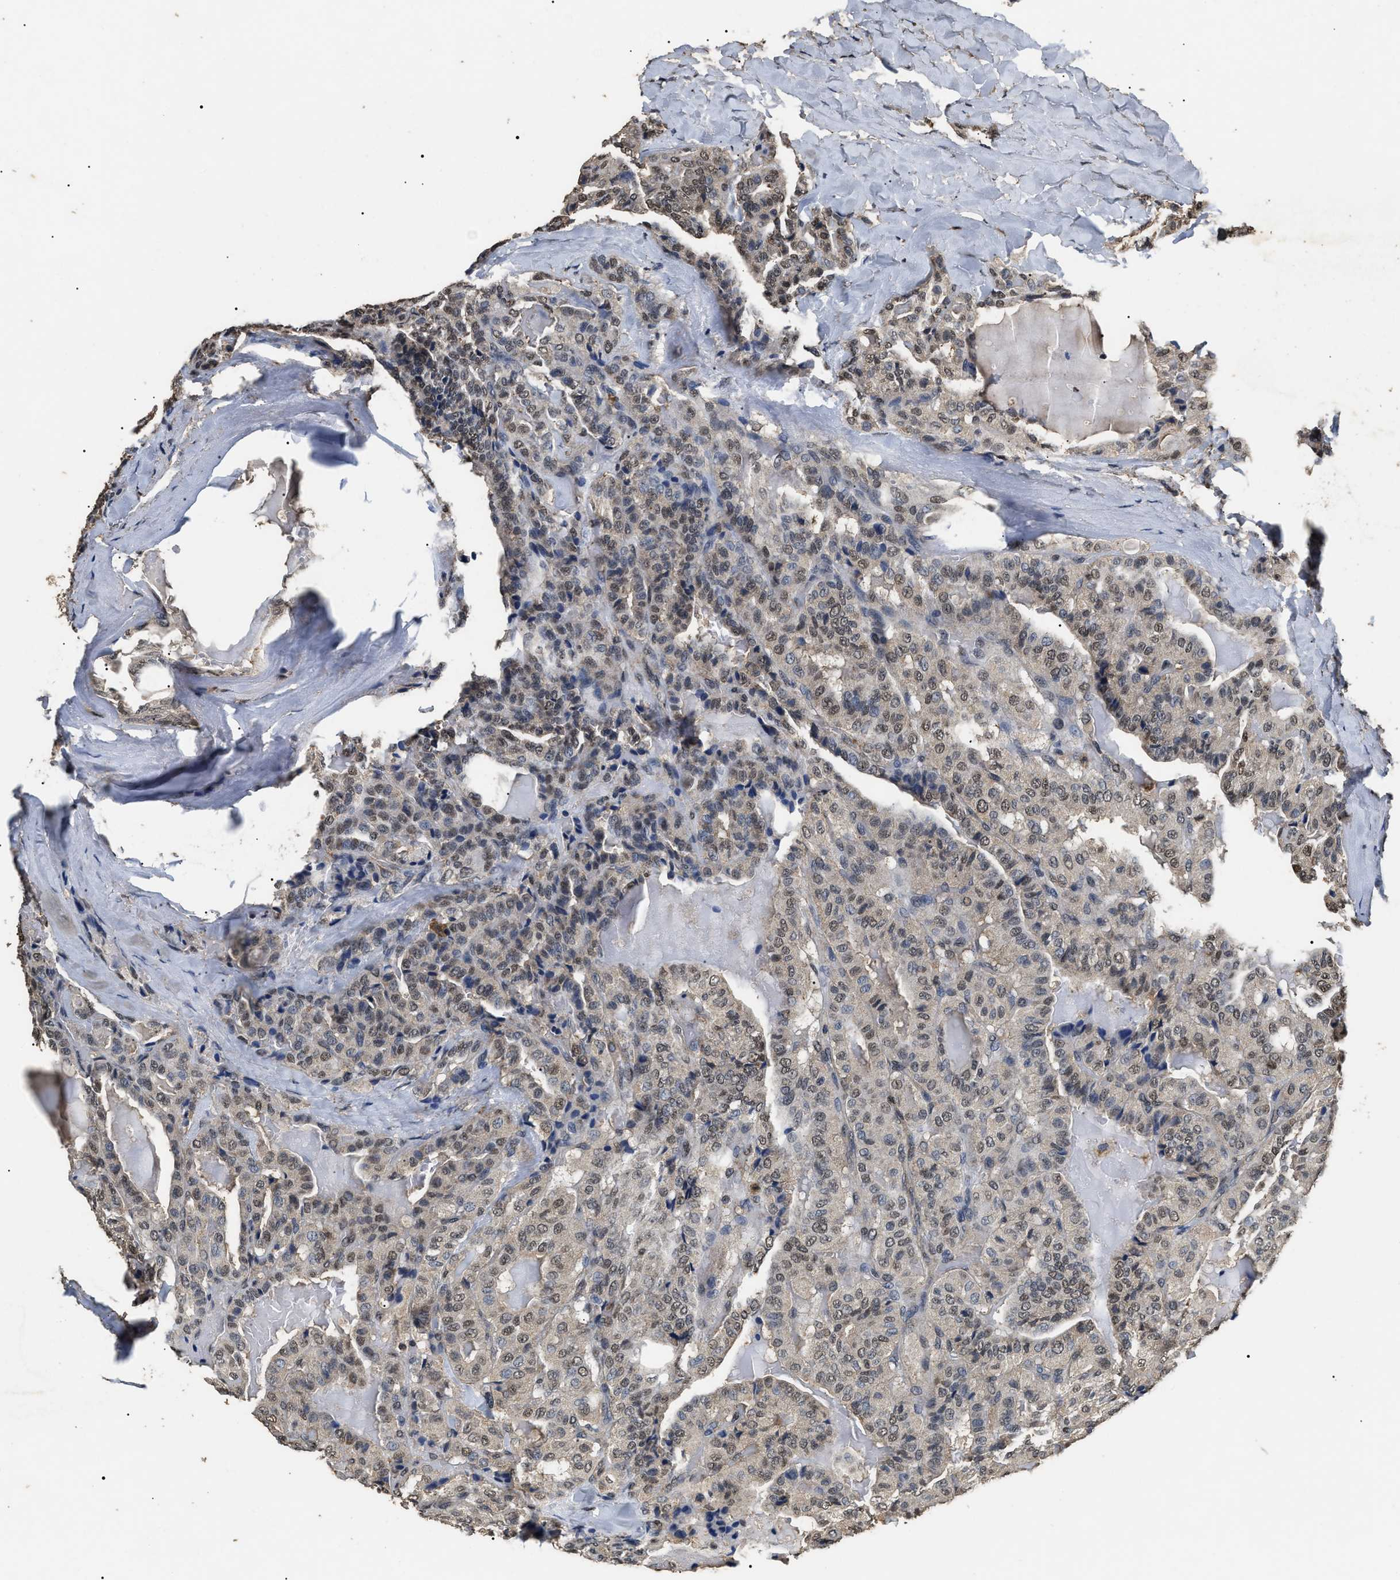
{"staining": {"intensity": "weak", "quantity": ">75%", "location": "nuclear"}, "tissue": "thyroid cancer", "cell_type": "Tumor cells", "image_type": "cancer", "snomed": [{"axis": "morphology", "description": "Papillary adenocarcinoma, NOS"}, {"axis": "topography", "description": "Thyroid gland"}], "caption": "A high-resolution micrograph shows IHC staining of thyroid cancer, which shows weak nuclear expression in about >75% of tumor cells.", "gene": "ANP32E", "patient": {"sex": "male", "age": 77}}